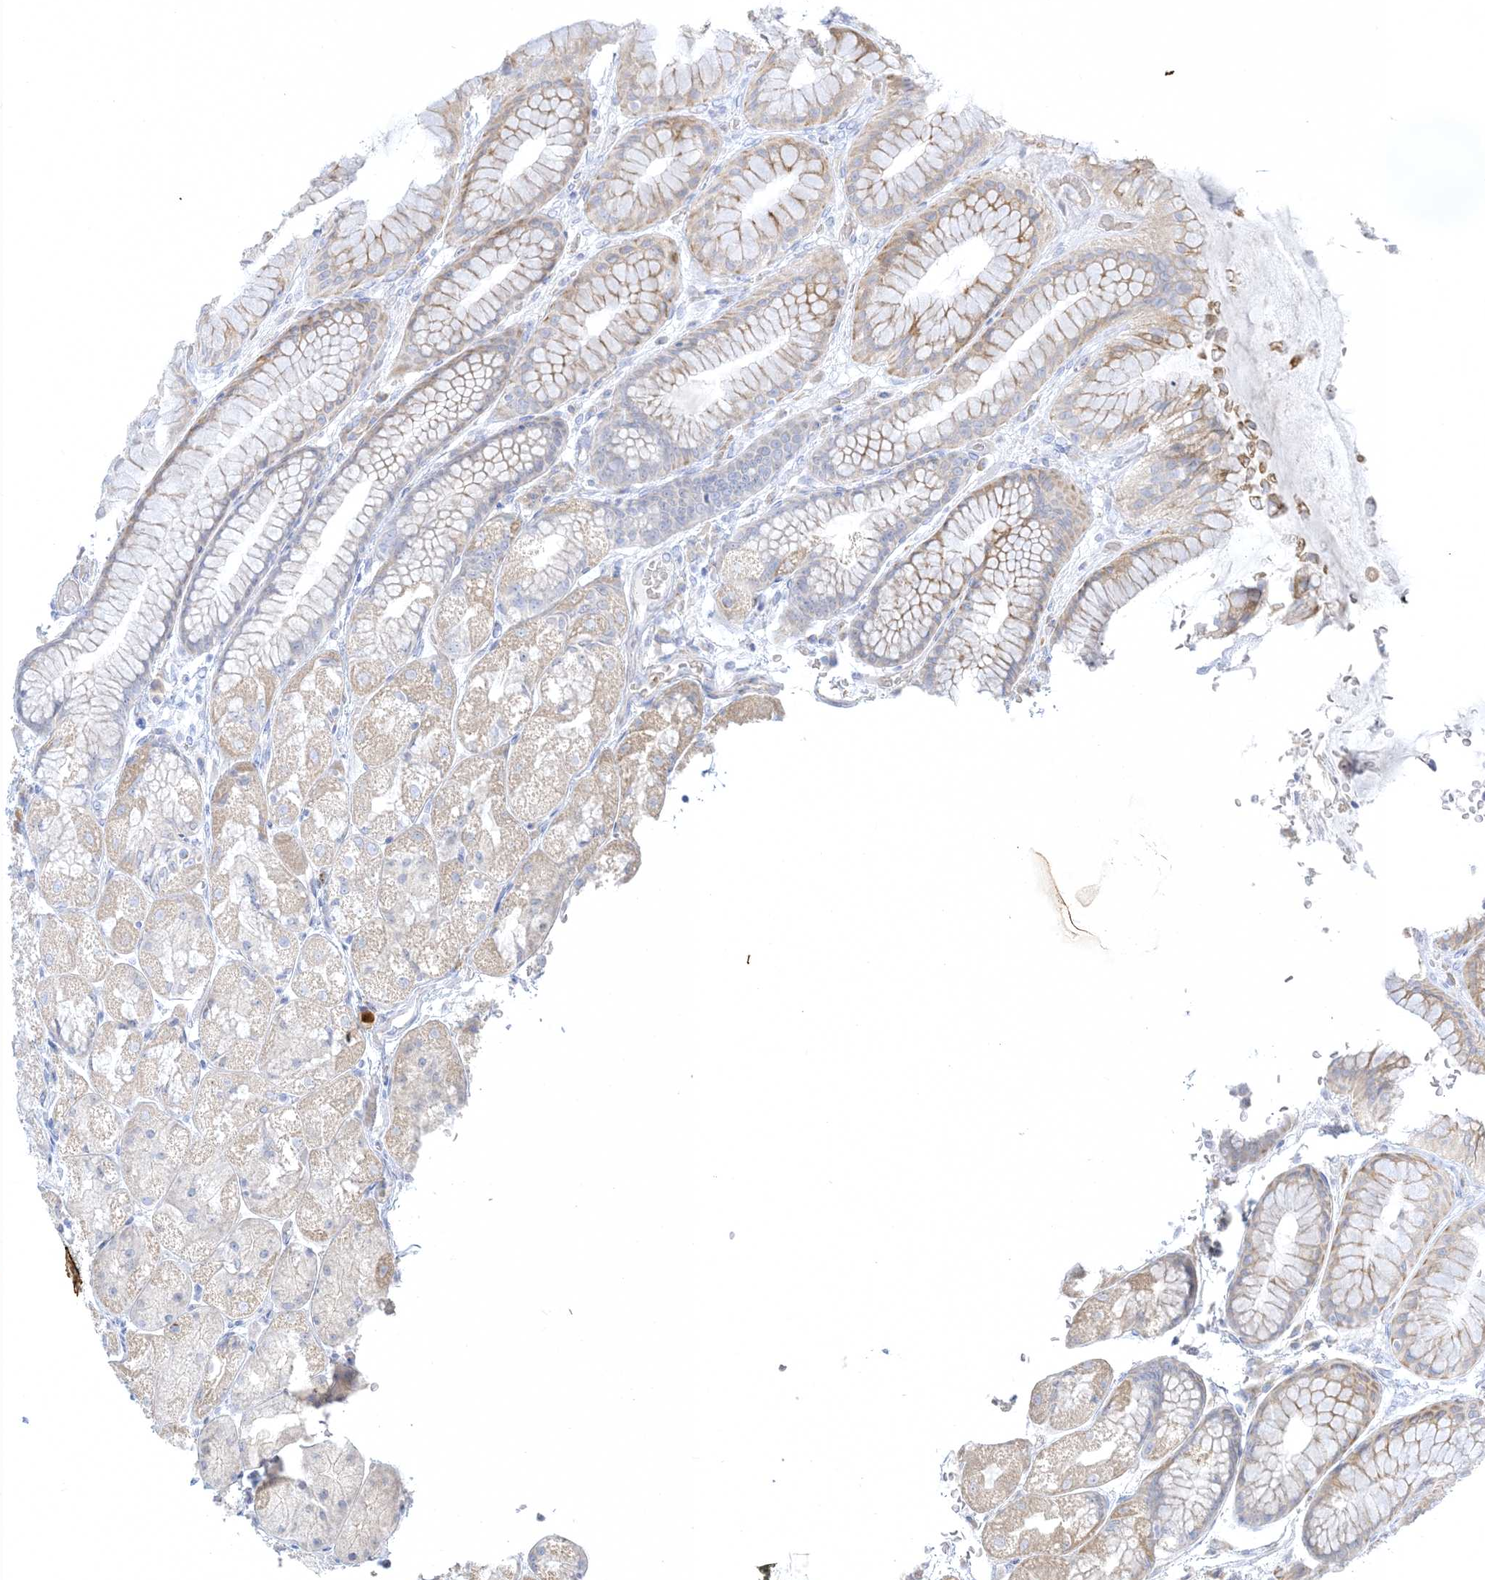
{"staining": {"intensity": "moderate", "quantity": "<25%", "location": "cytoplasmic/membranous"}, "tissue": "stomach", "cell_type": "Glandular cells", "image_type": "normal", "snomed": [{"axis": "morphology", "description": "Normal tissue, NOS"}, {"axis": "topography", "description": "Stomach"}], "caption": "Stomach stained with DAB IHC exhibits low levels of moderate cytoplasmic/membranous staining in about <25% of glandular cells.", "gene": "XIRP2", "patient": {"sex": "male", "age": 57}}